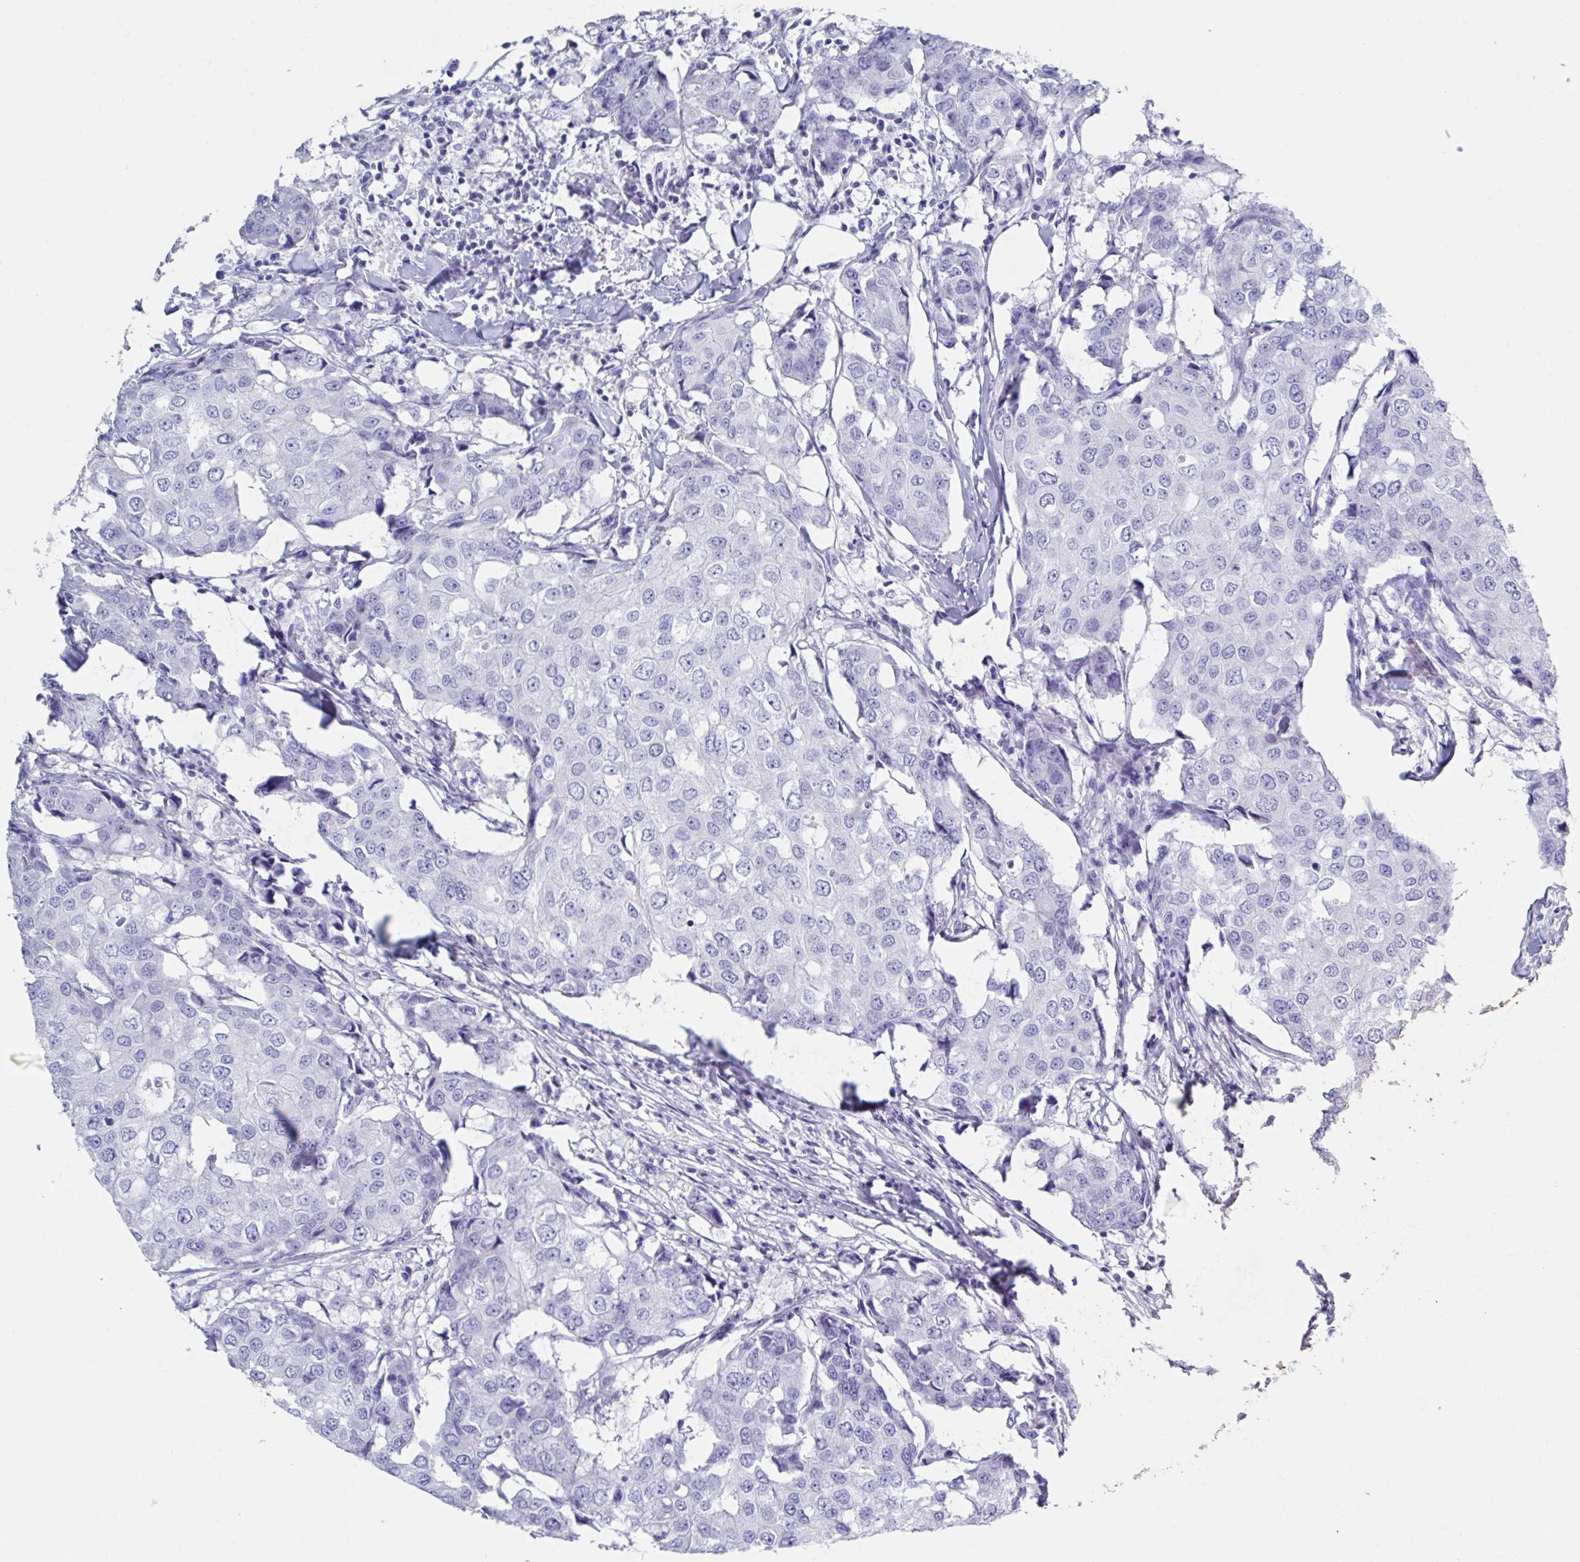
{"staining": {"intensity": "negative", "quantity": "none", "location": "none"}, "tissue": "breast cancer", "cell_type": "Tumor cells", "image_type": "cancer", "snomed": [{"axis": "morphology", "description": "Duct carcinoma"}, {"axis": "topography", "description": "Breast"}], "caption": "Infiltrating ductal carcinoma (breast) stained for a protein using IHC displays no expression tumor cells.", "gene": "DPEP3", "patient": {"sex": "female", "age": 27}}